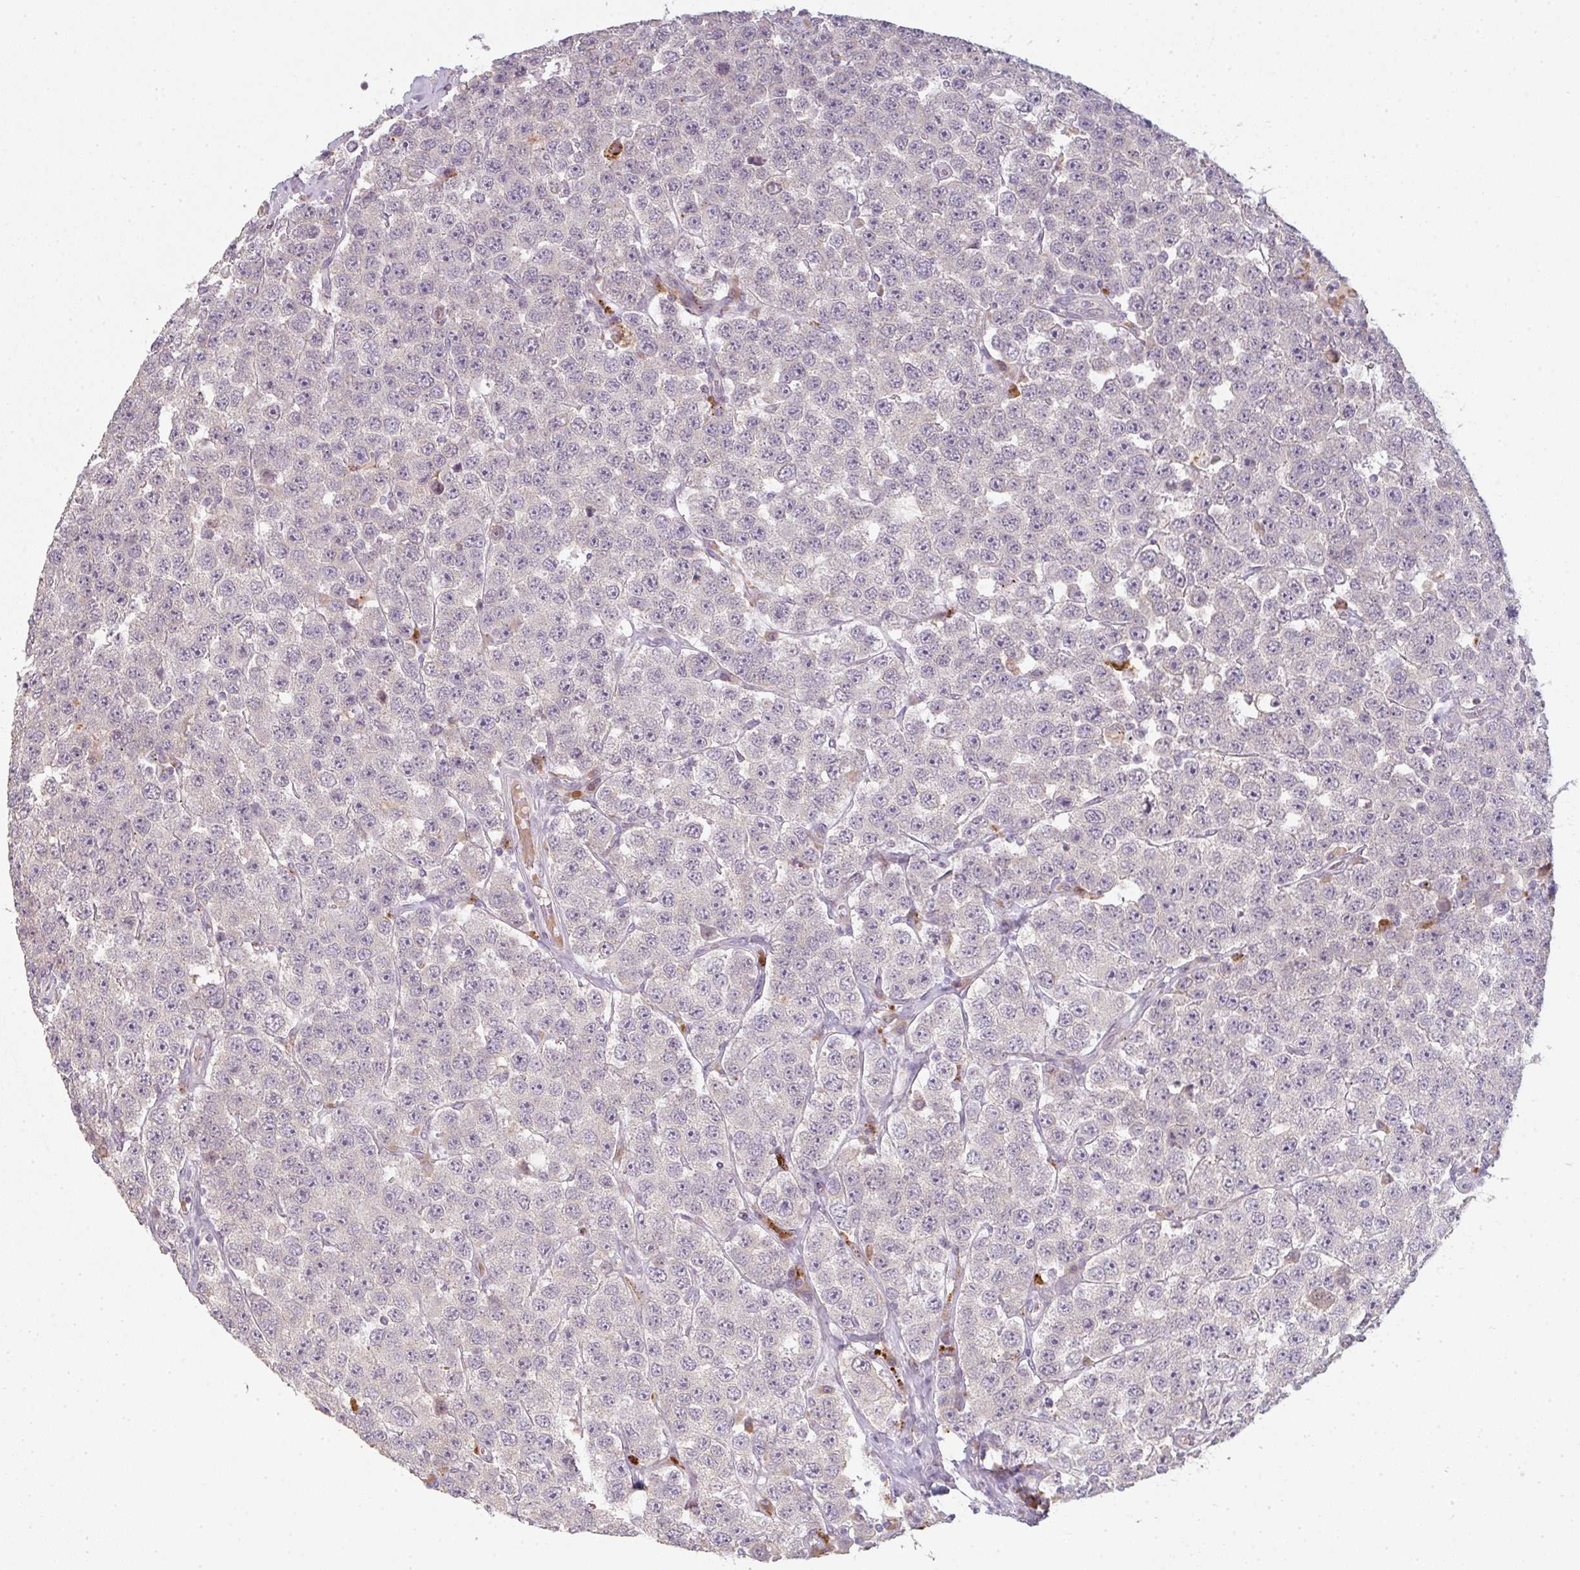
{"staining": {"intensity": "negative", "quantity": "none", "location": "none"}, "tissue": "testis cancer", "cell_type": "Tumor cells", "image_type": "cancer", "snomed": [{"axis": "morphology", "description": "Seminoma, NOS"}, {"axis": "topography", "description": "Testis"}], "caption": "Tumor cells show no significant staining in testis cancer (seminoma).", "gene": "TMEM237", "patient": {"sex": "male", "age": 28}}